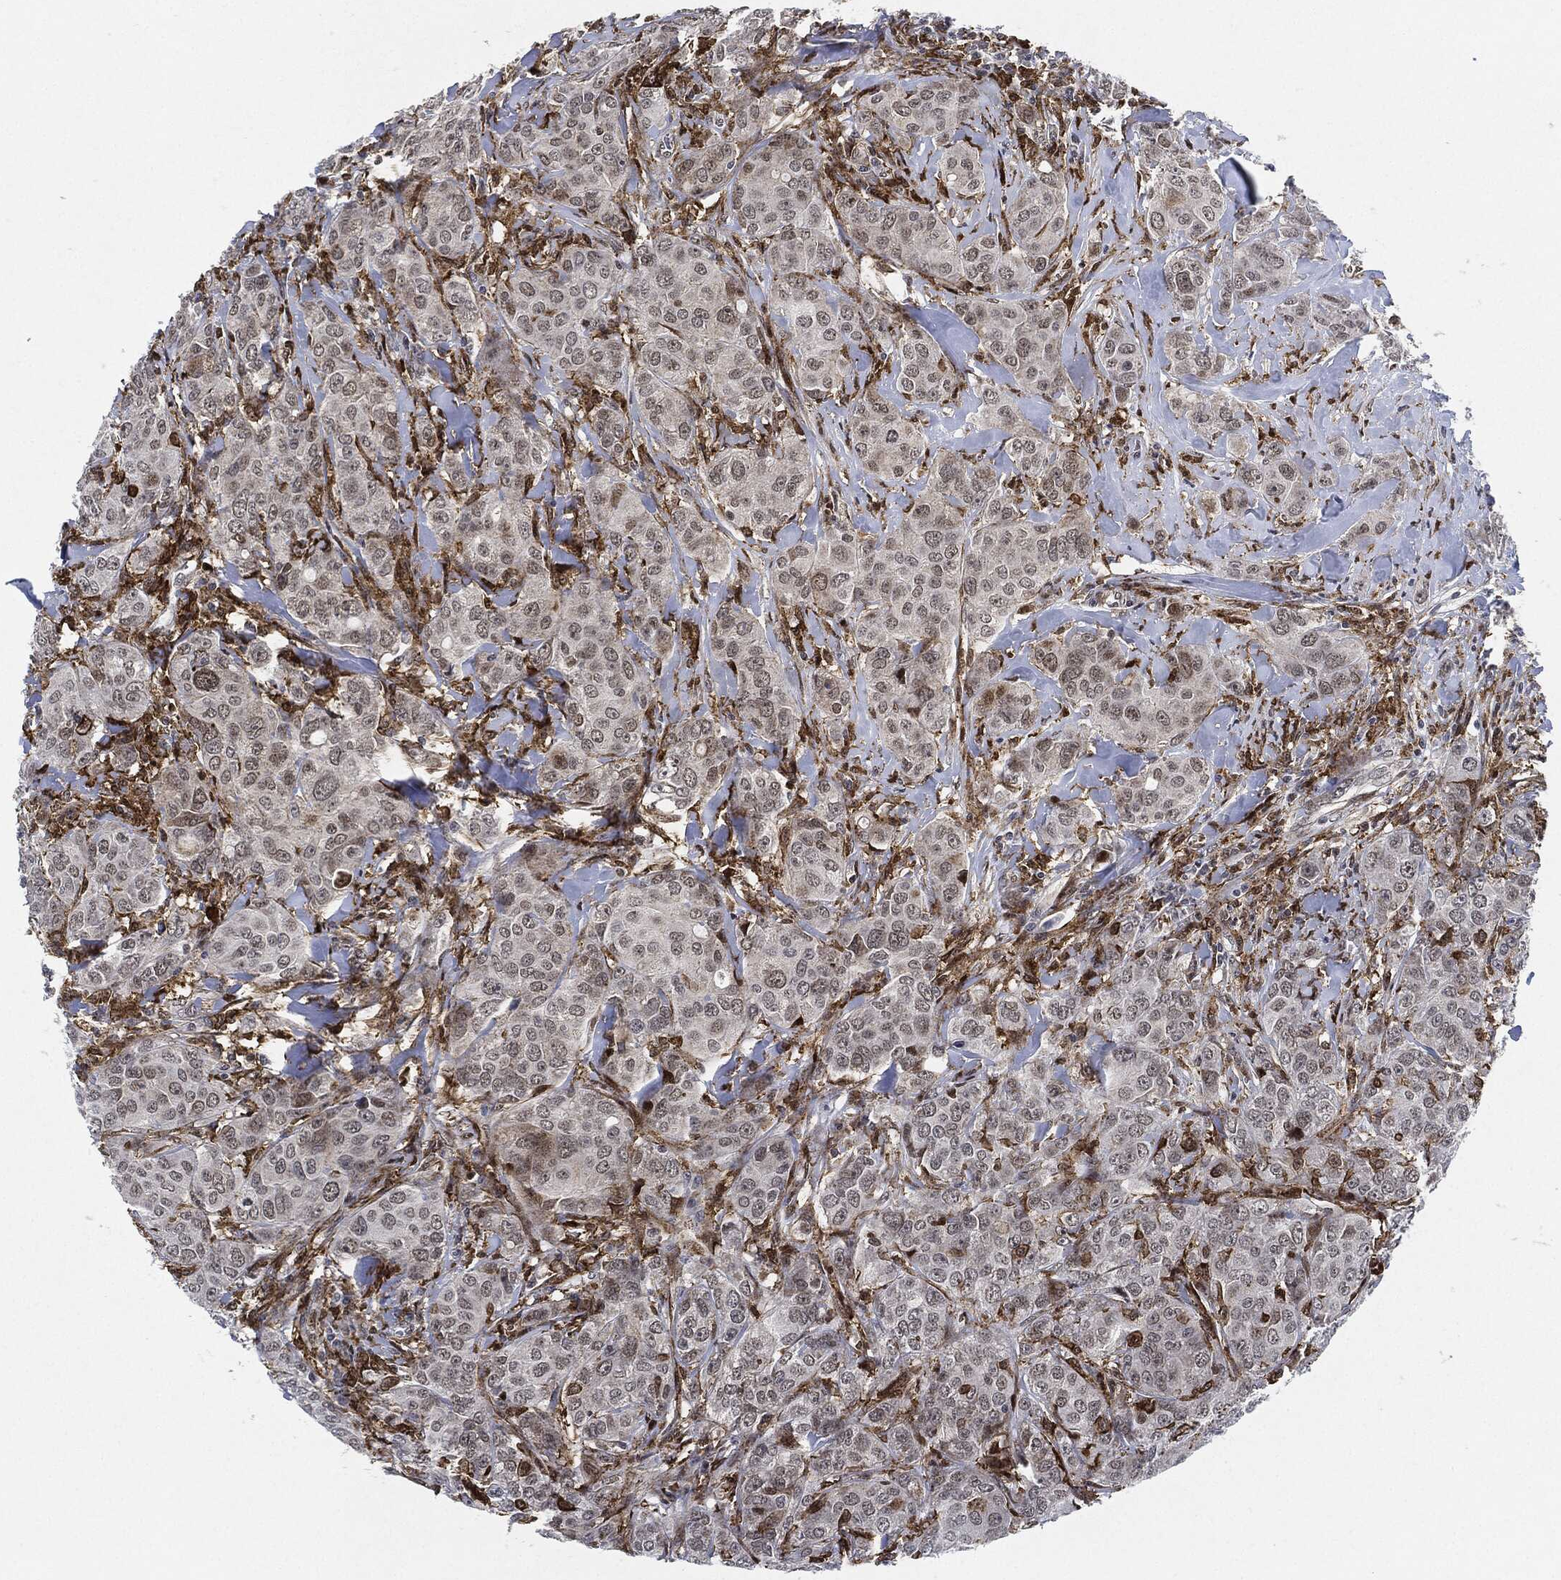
{"staining": {"intensity": "negative", "quantity": "none", "location": "none"}, "tissue": "breast cancer", "cell_type": "Tumor cells", "image_type": "cancer", "snomed": [{"axis": "morphology", "description": "Duct carcinoma"}, {"axis": "topography", "description": "Breast"}], "caption": "The image demonstrates no significant staining in tumor cells of breast infiltrating ductal carcinoma.", "gene": "NANOS3", "patient": {"sex": "female", "age": 43}}